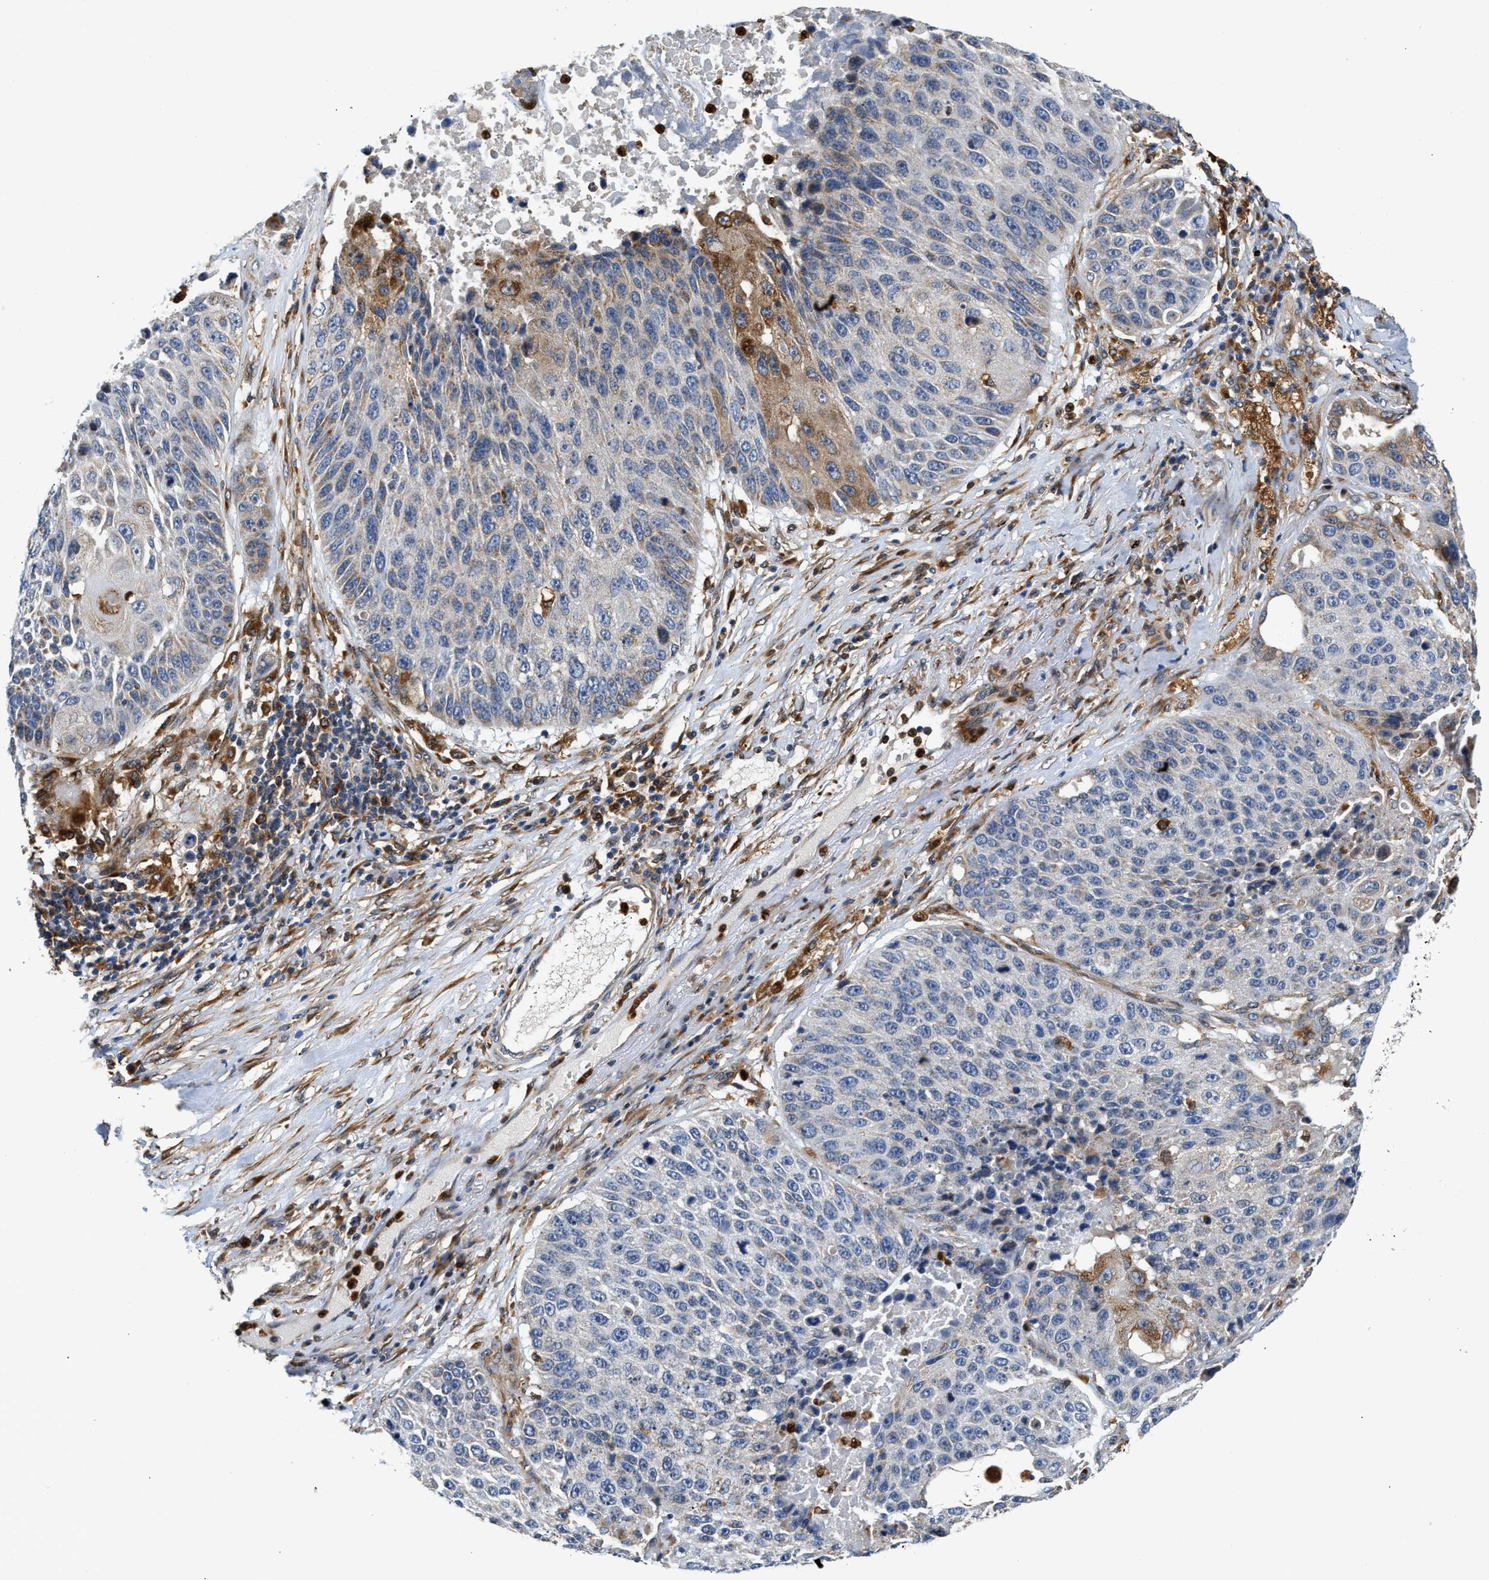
{"staining": {"intensity": "moderate", "quantity": "<25%", "location": "cytoplasmic/membranous"}, "tissue": "lung cancer", "cell_type": "Tumor cells", "image_type": "cancer", "snomed": [{"axis": "morphology", "description": "Squamous cell carcinoma, NOS"}, {"axis": "topography", "description": "Lung"}], "caption": "Lung cancer tissue reveals moderate cytoplasmic/membranous positivity in about <25% of tumor cells", "gene": "RAB31", "patient": {"sex": "male", "age": 61}}